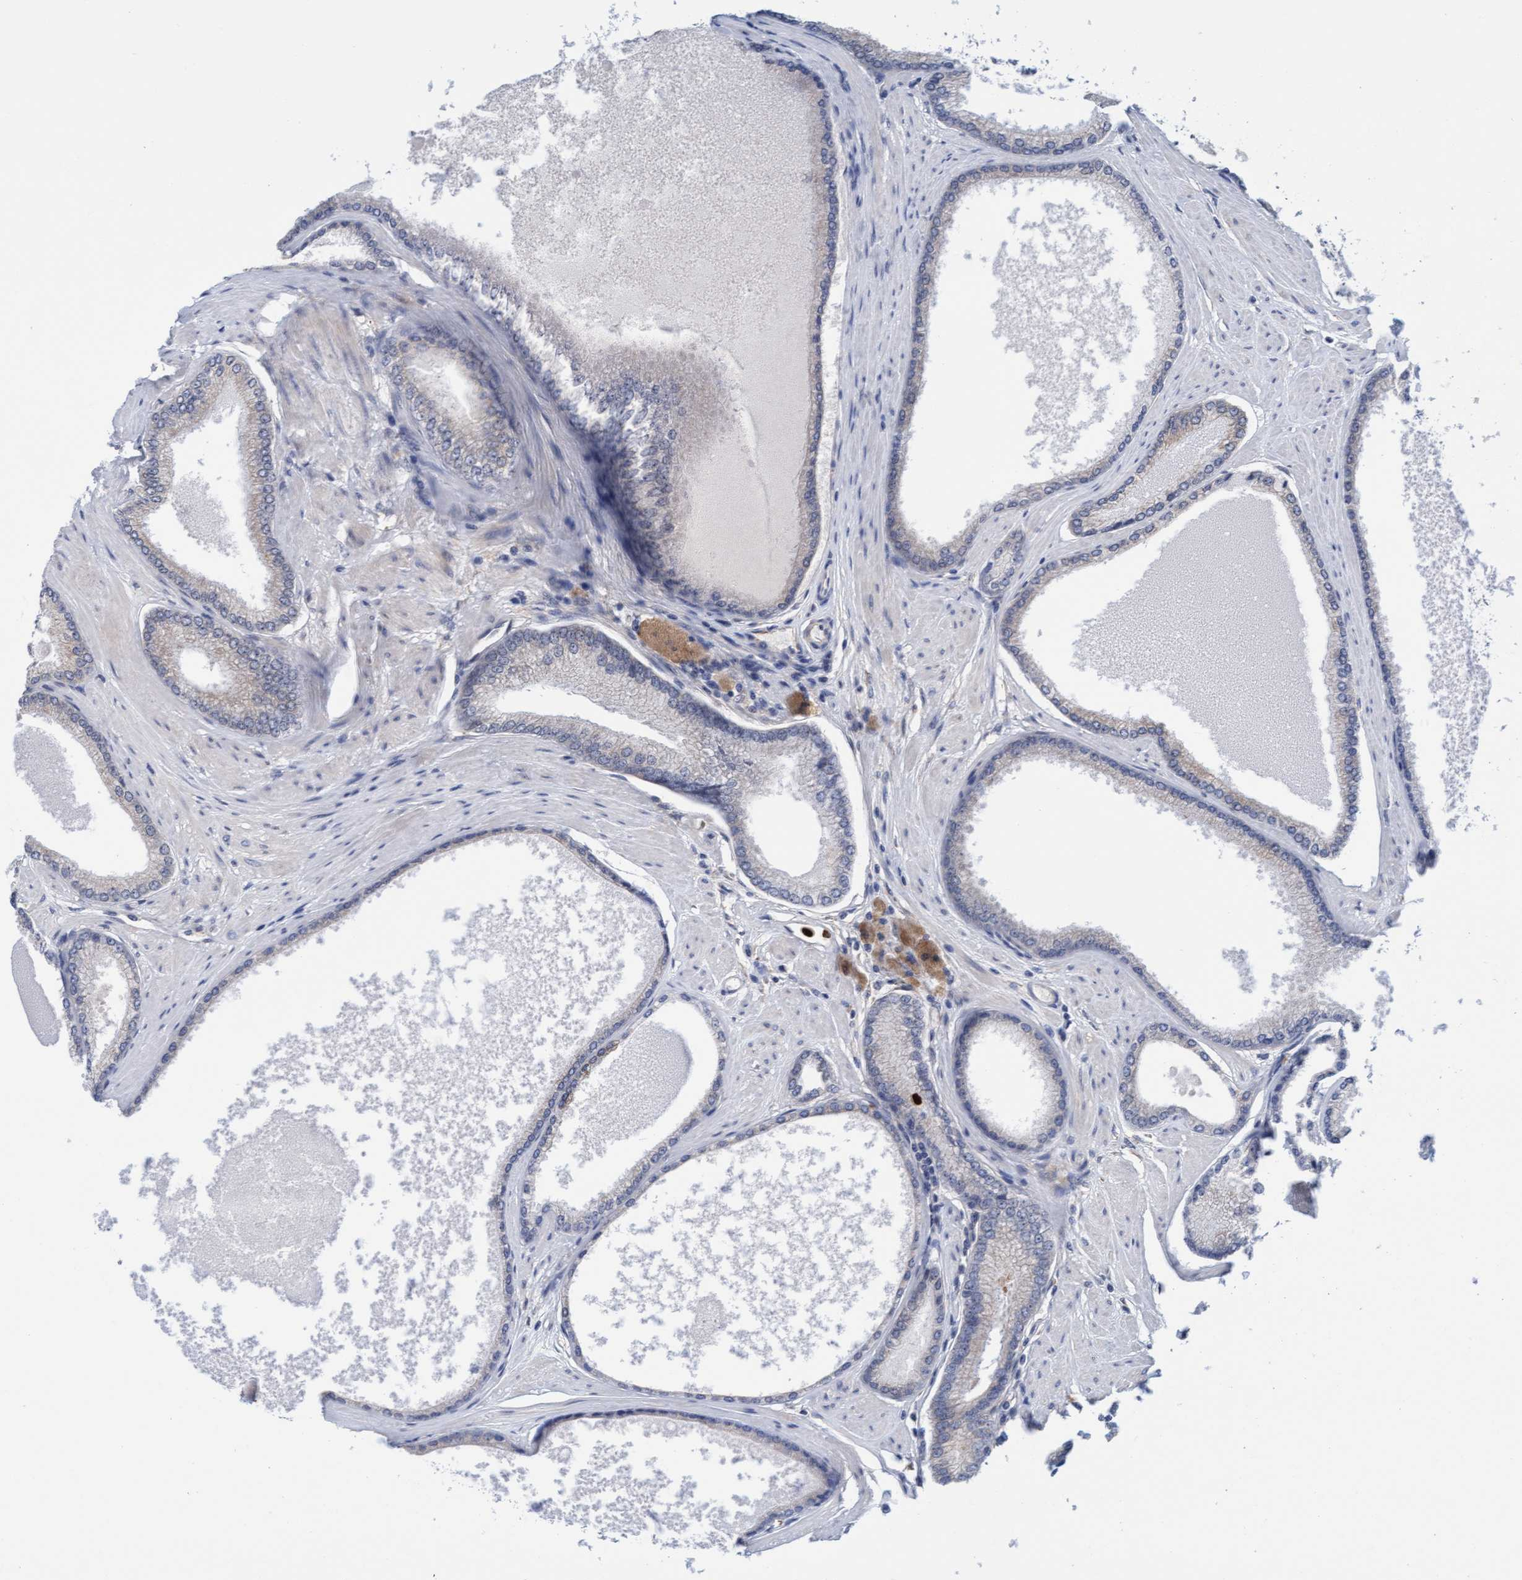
{"staining": {"intensity": "negative", "quantity": "none", "location": "none"}, "tissue": "prostate cancer", "cell_type": "Tumor cells", "image_type": "cancer", "snomed": [{"axis": "morphology", "description": "Adenocarcinoma, High grade"}, {"axis": "topography", "description": "Prostate"}], "caption": "Immunohistochemical staining of prostate high-grade adenocarcinoma demonstrates no significant positivity in tumor cells.", "gene": "MMP8", "patient": {"sex": "male", "age": 61}}